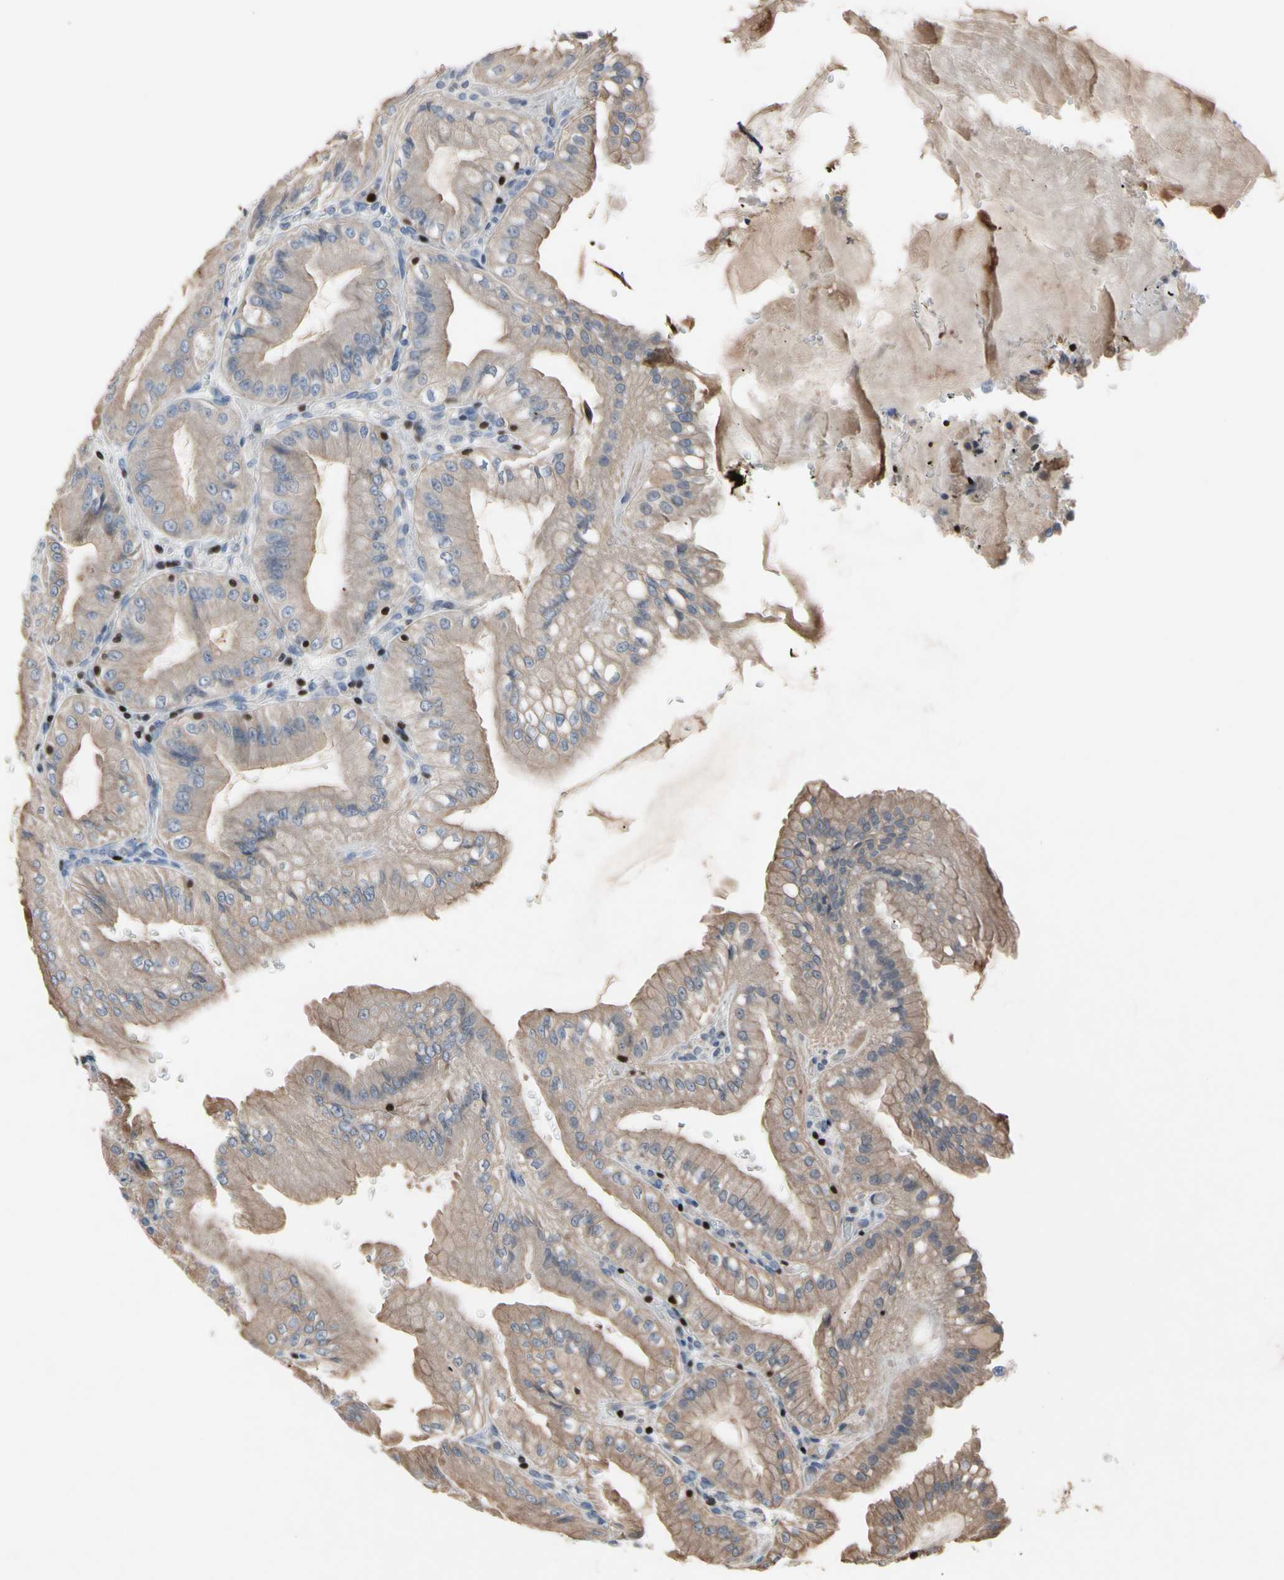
{"staining": {"intensity": "moderate", "quantity": "25%-75%", "location": "cytoplasmic/membranous"}, "tissue": "stomach", "cell_type": "Glandular cells", "image_type": "normal", "snomed": [{"axis": "morphology", "description": "Normal tissue, NOS"}, {"axis": "topography", "description": "Stomach, lower"}], "caption": "IHC of benign human stomach shows medium levels of moderate cytoplasmic/membranous staining in about 25%-75% of glandular cells. The staining was performed using DAB to visualize the protein expression in brown, while the nuclei were stained in blue with hematoxylin (Magnification: 20x).", "gene": "TBX21", "patient": {"sex": "male", "age": 71}}